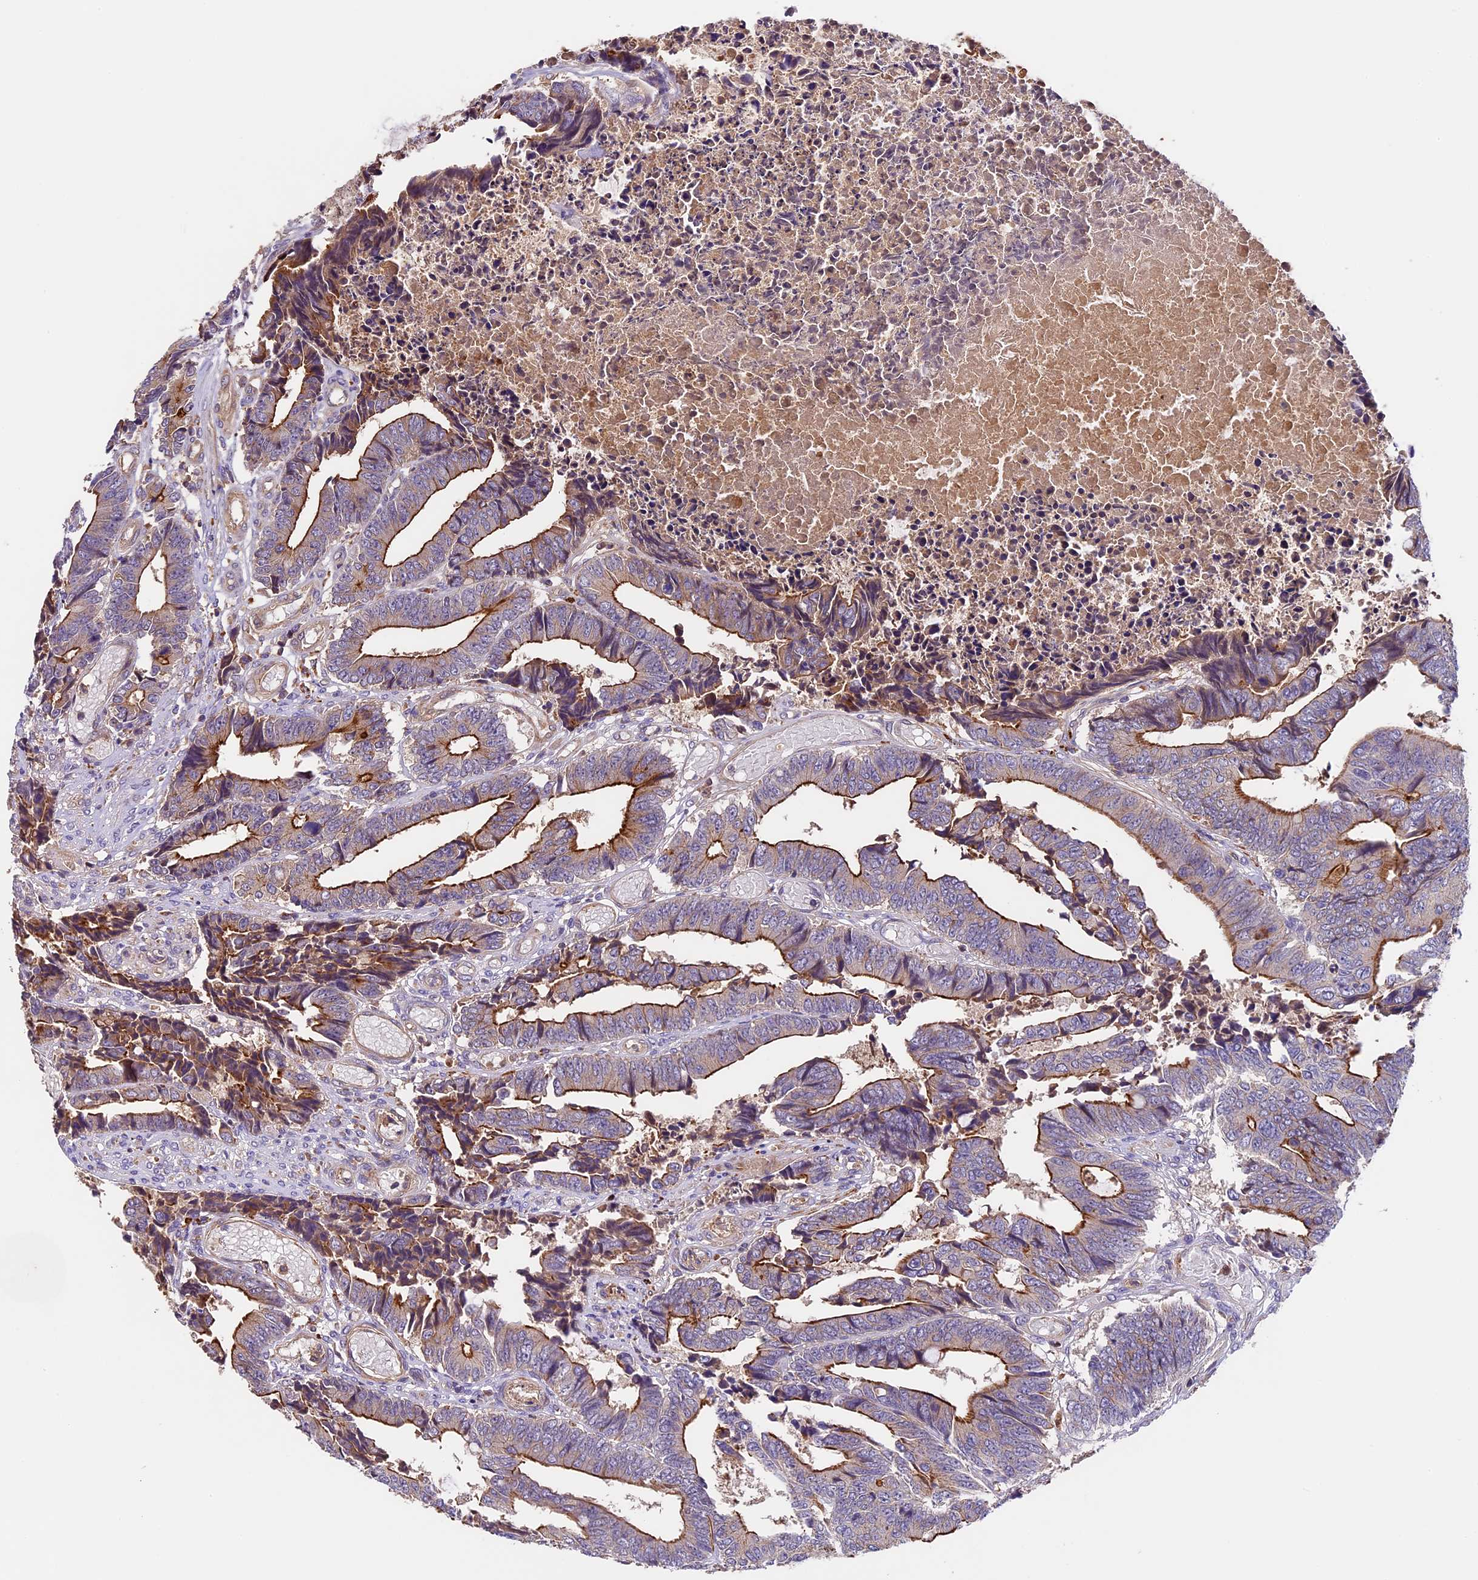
{"staining": {"intensity": "strong", "quantity": "25%-75%", "location": "cytoplasmic/membranous"}, "tissue": "colorectal cancer", "cell_type": "Tumor cells", "image_type": "cancer", "snomed": [{"axis": "morphology", "description": "Adenocarcinoma, NOS"}, {"axis": "topography", "description": "Rectum"}], "caption": "About 25%-75% of tumor cells in colorectal cancer (adenocarcinoma) reveal strong cytoplasmic/membranous protein expression as visualized by brown immunohistochemical staining.", "gene": "TBC1D1", "patient": {"sex": "male", "age": 84}}